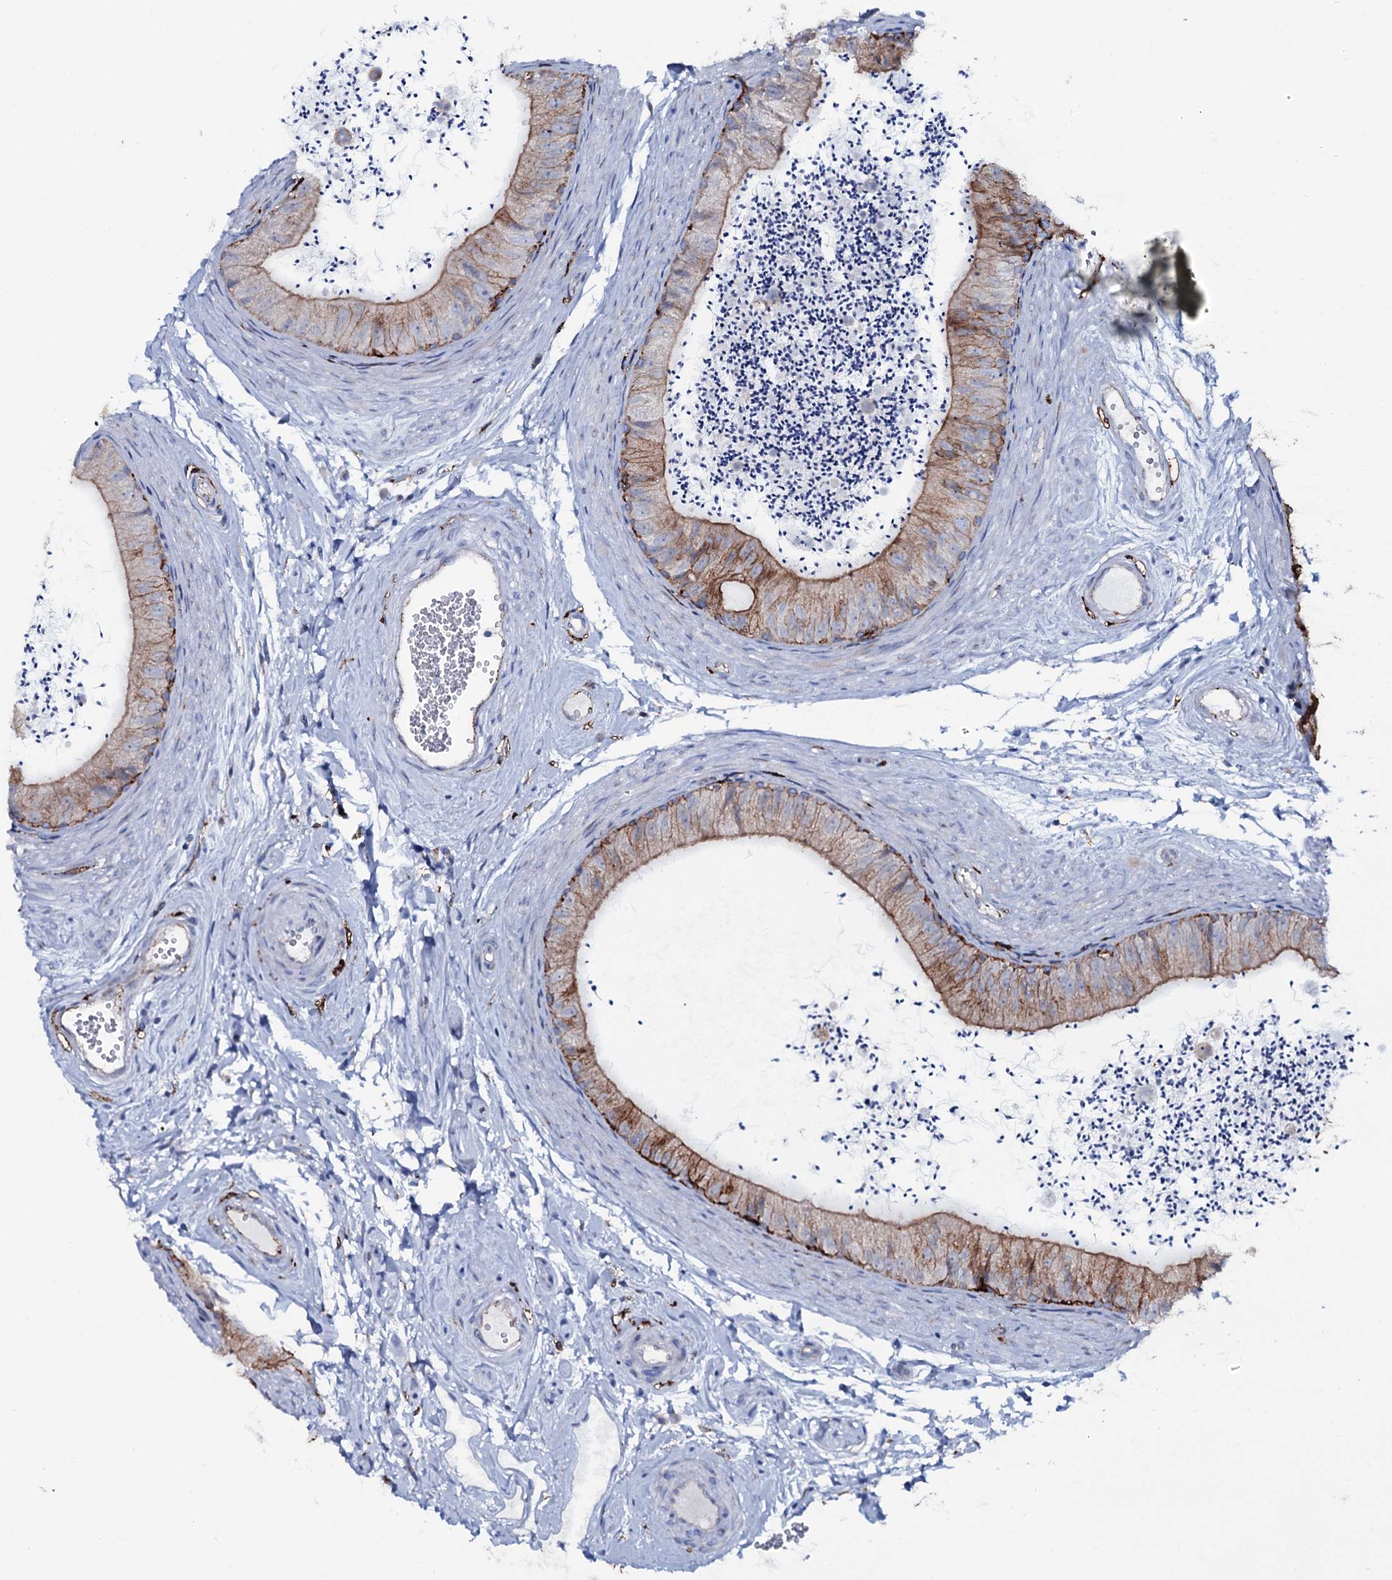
{"staining": {"intensity": "moderate", "quantity": ">75%", "location": "cytoplasmic/membranous"}, "tissue": "epididymis", "cell_type": "Glandular cells", "image_type": "normal", "snomed": [{"axis": "morphology", "description": "Normal tissue, NOS"}, {"axis": "topography", "description": "Epididymis"}], "caption": "Immunohistochemical staining of benign human epididymis displays medium levels of moderate cytoplasmic/membranous positivity in approximately >75% of glandular cells.", "gene": "OSBPL2", "patient": {"sex": "male", "age": 56}}